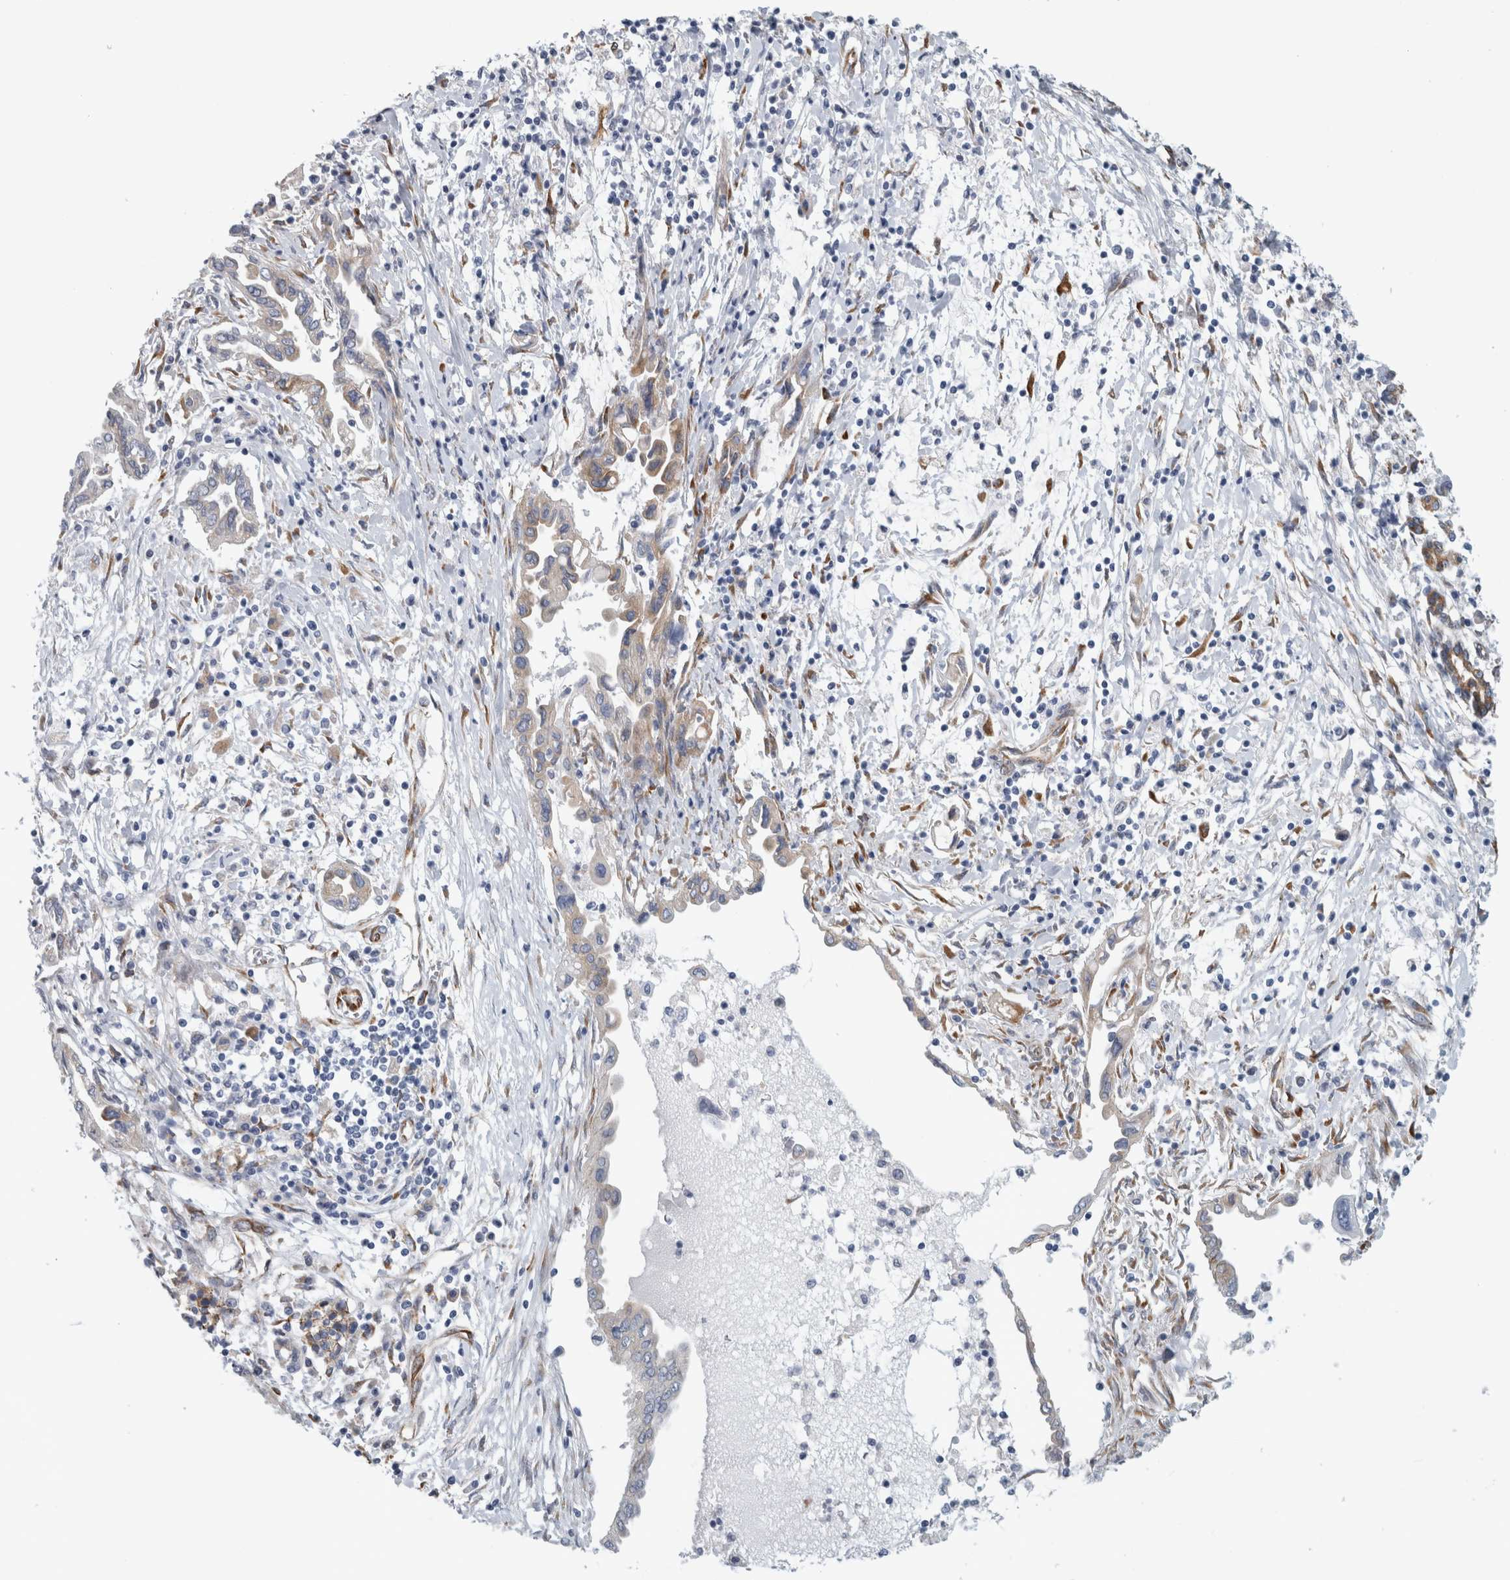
{"staining": {"intensity": "weak", "quantity": "<25%", "location": "cytoplasmic/membranous"}, "tissue": "pancreatic cancer", "cell_type": "Tumor cells", "image_type": "cancer", "snomed": [{"axis": "morphology", "description": "Adenocarcinoma, NOS"}, {"axis": "topography", "description": "Pancreas"}], "caption": "Immunohistochemical staining of human pancreatic adenocarcinoma exhibits no significant staining in tumor cells.", "gene": "B3GNT3", "patient": {"sex": "female", "age": 57}}